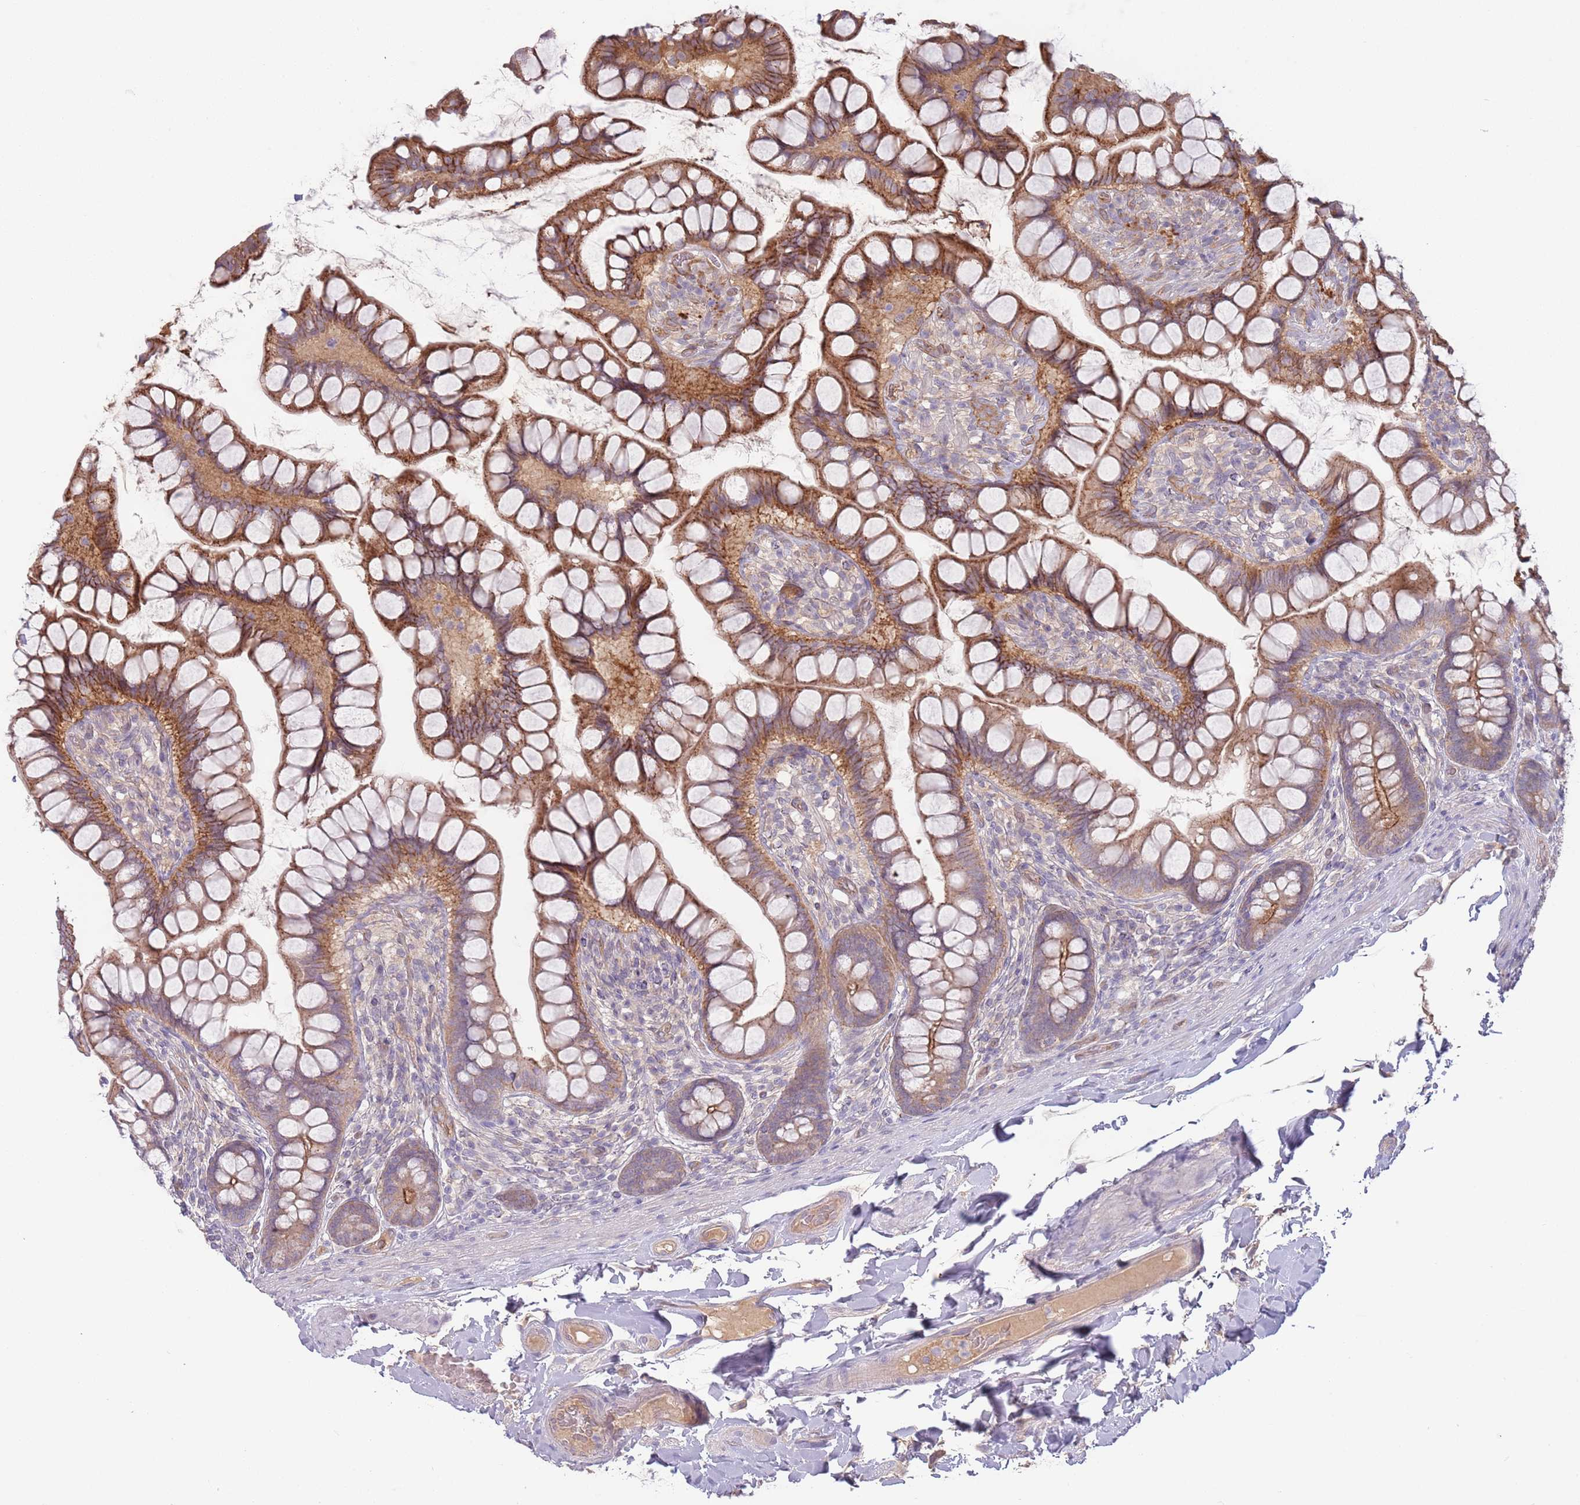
{"staining": {"intensity": "moderate", "quantity": ">75%", "location": "cytoplasmic/membranous"}, "tissue": "small intestine", "cell_type": "Glandular cells", "image_type": "normal", "snomed": [{"axis": "morphology", "description": "Normal tissue, NOS"}, {"axis": "topography", "description": "Small intestine"}], "caption": "High-power microscopy captured an IHC photomicrograph of benign small intestine, revealing moderate cytoplasmic/membranous positivity in about >75% of glandular cells.", "gene": "SAV1", "patient": {"sex": "male", "age": 70}}